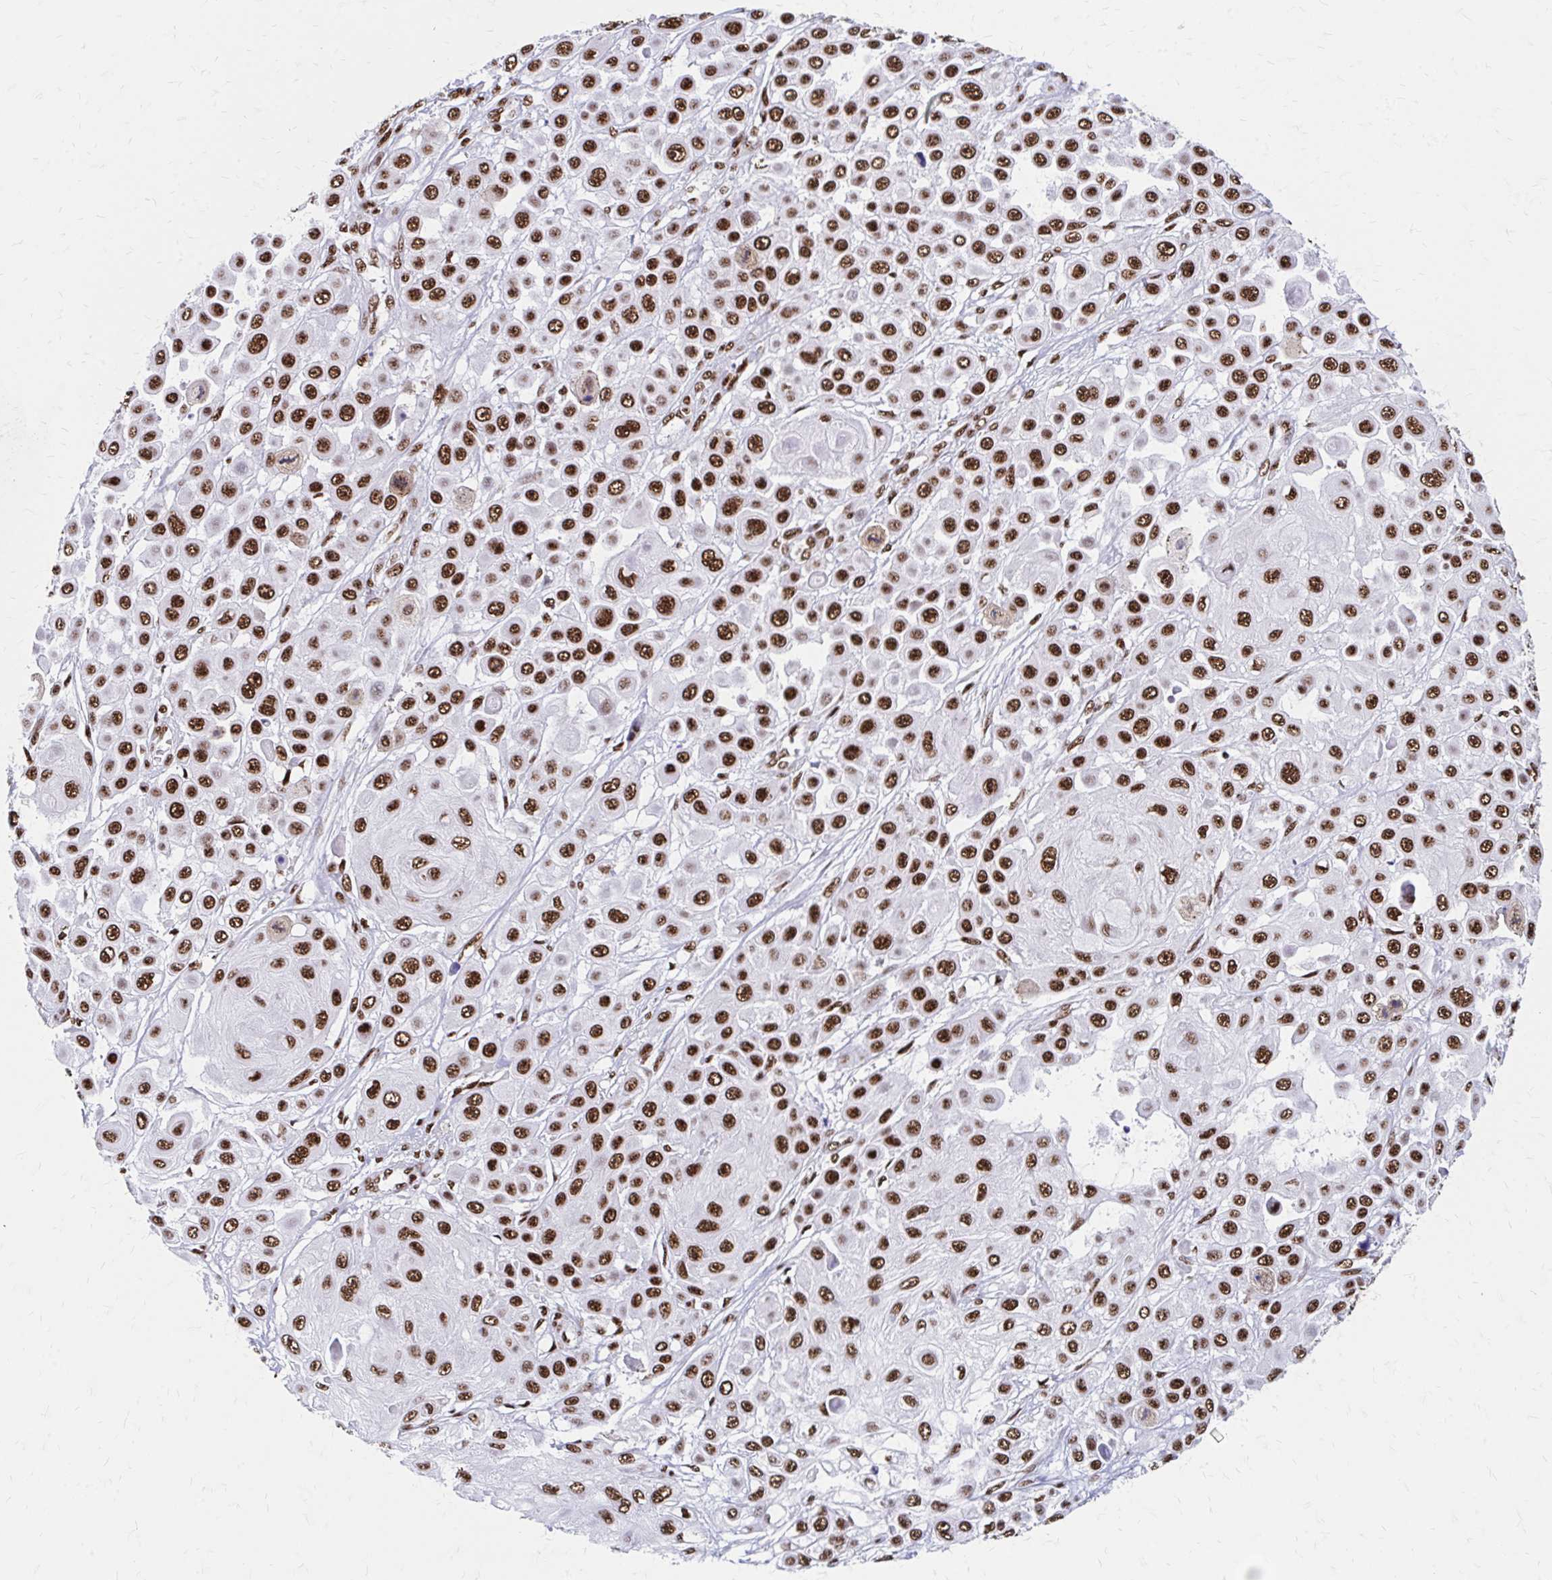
{"staining": {"intensity": "strong", "quantity": ">75%", "location": "nuclear"}, "tissue": "skin cancer", "cell_type": "Tumor cells", "image_type": "cancer", "snomed": [{"axis": "morphology", "description": "Squamous cell carcinoma, NOS"}, {"axis": "topography", "description": "Skin"}], "caption": "Protein analysis of skin squamous cell carcinoma tissue reveals strong nuclear expression in approximately >75% of tumor cells. The protein is shown in brown color, while the nuclei are stained blue.", "gene": "CNKSR3", "patient": {"sex": "male", "age": 67}}